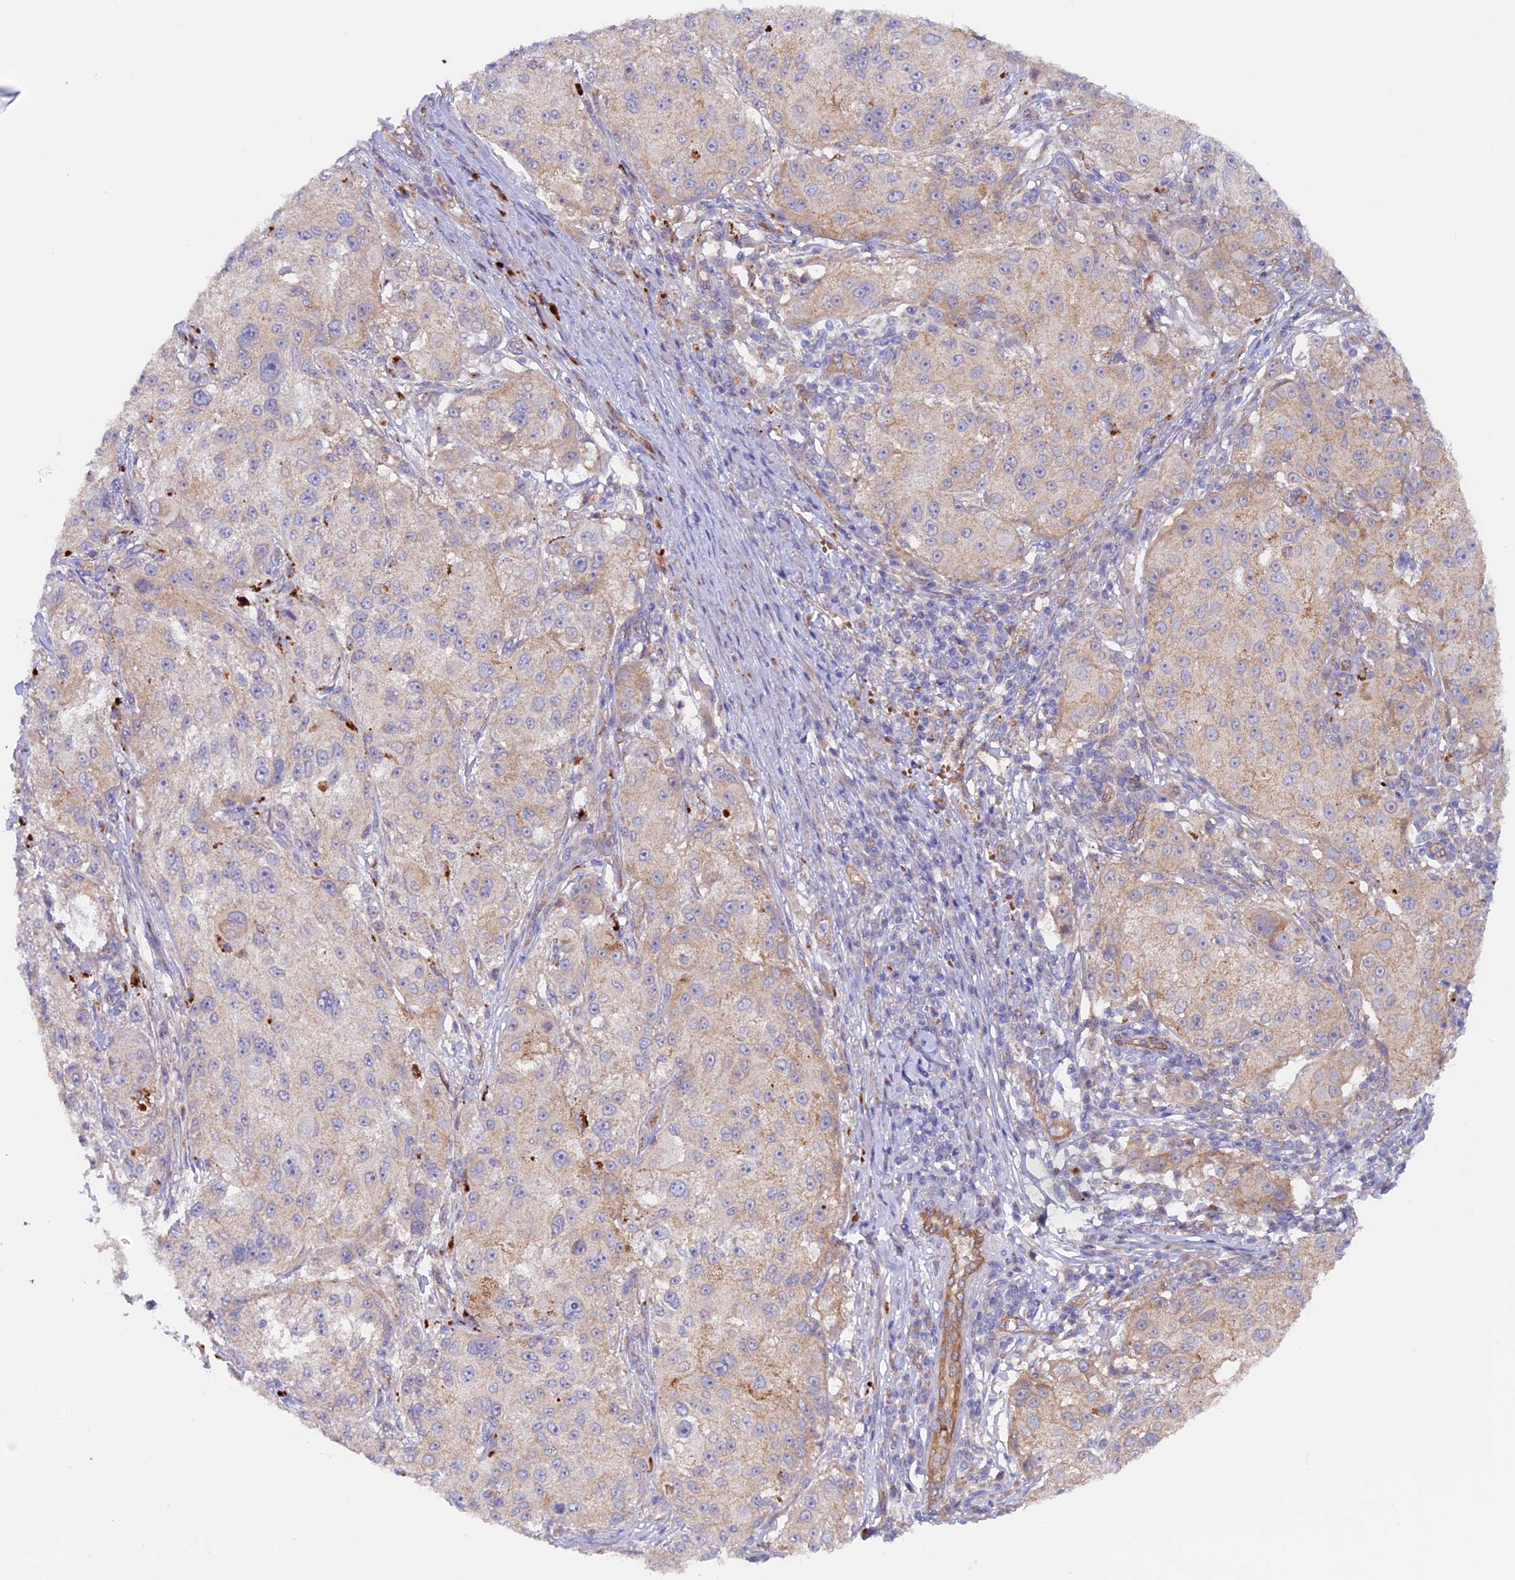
{"staining": {"intensity": "weak", "quantity": "<25%", "location": "cytoplasmic/membranous"}, "tissue": "melanoma", "cell_type": "Tumor cells", "image_type": "cancer", "snomed": [{"axis": "morphology", "description": "Necrosis, NOS"}, {"axis": "morphology", "description": "Malignant melanoma, NOS"}, {"axis": "topography", "description": "Skin"}], "caption": "This is a histopathology image of immunohistochemistry staining of melanoma, which shows no positivity in tumor cells.", "gene": "DUS3L", "patient": {"sex": "female", "age": 87}}